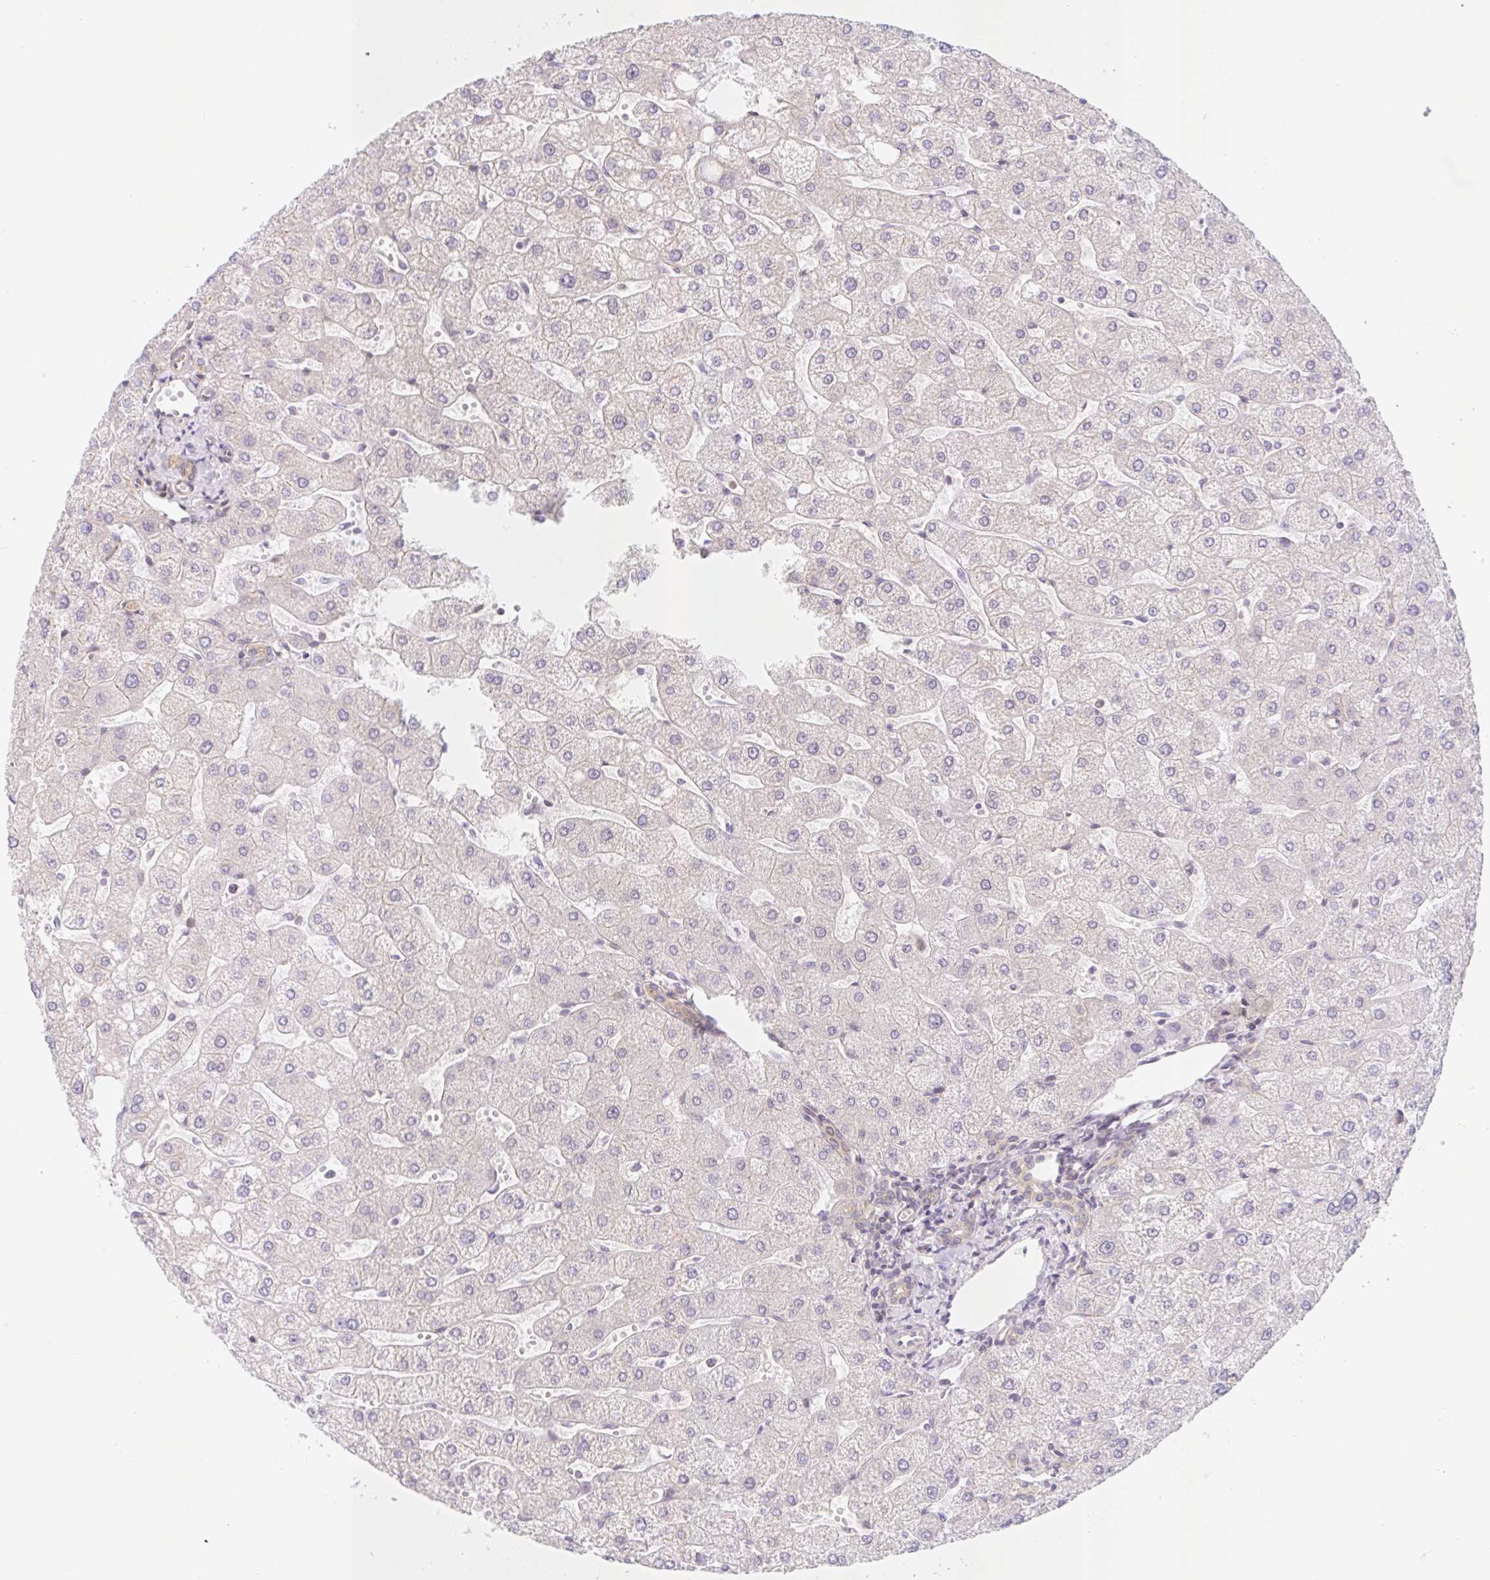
{"staining": {"intensity": "weak", "quantity": "25%-75%", "location": "cytoplasmic/membranous"}, "tissue": "liver", "cell_type": "Cholangiocytes", "image_type": "normal", "snomed": [{"axis": "morphology", "description": "Normal tissue, NOS"}, {"axis": "topography", "description": "Liver"}], "caption": "Cholangiocytes reveal low levels of weak cytoplasmic/membranous positivity in about 25%-75% of cells in benign human liver. The protein is stained brown, and the nuclei are stained in blue (DAB (3,3'-diaminobenzidine) IHC with brightfield microscopy, high magnification).", "gene": "TBPL2", "patient": {"sex": "male", "age": 67}}